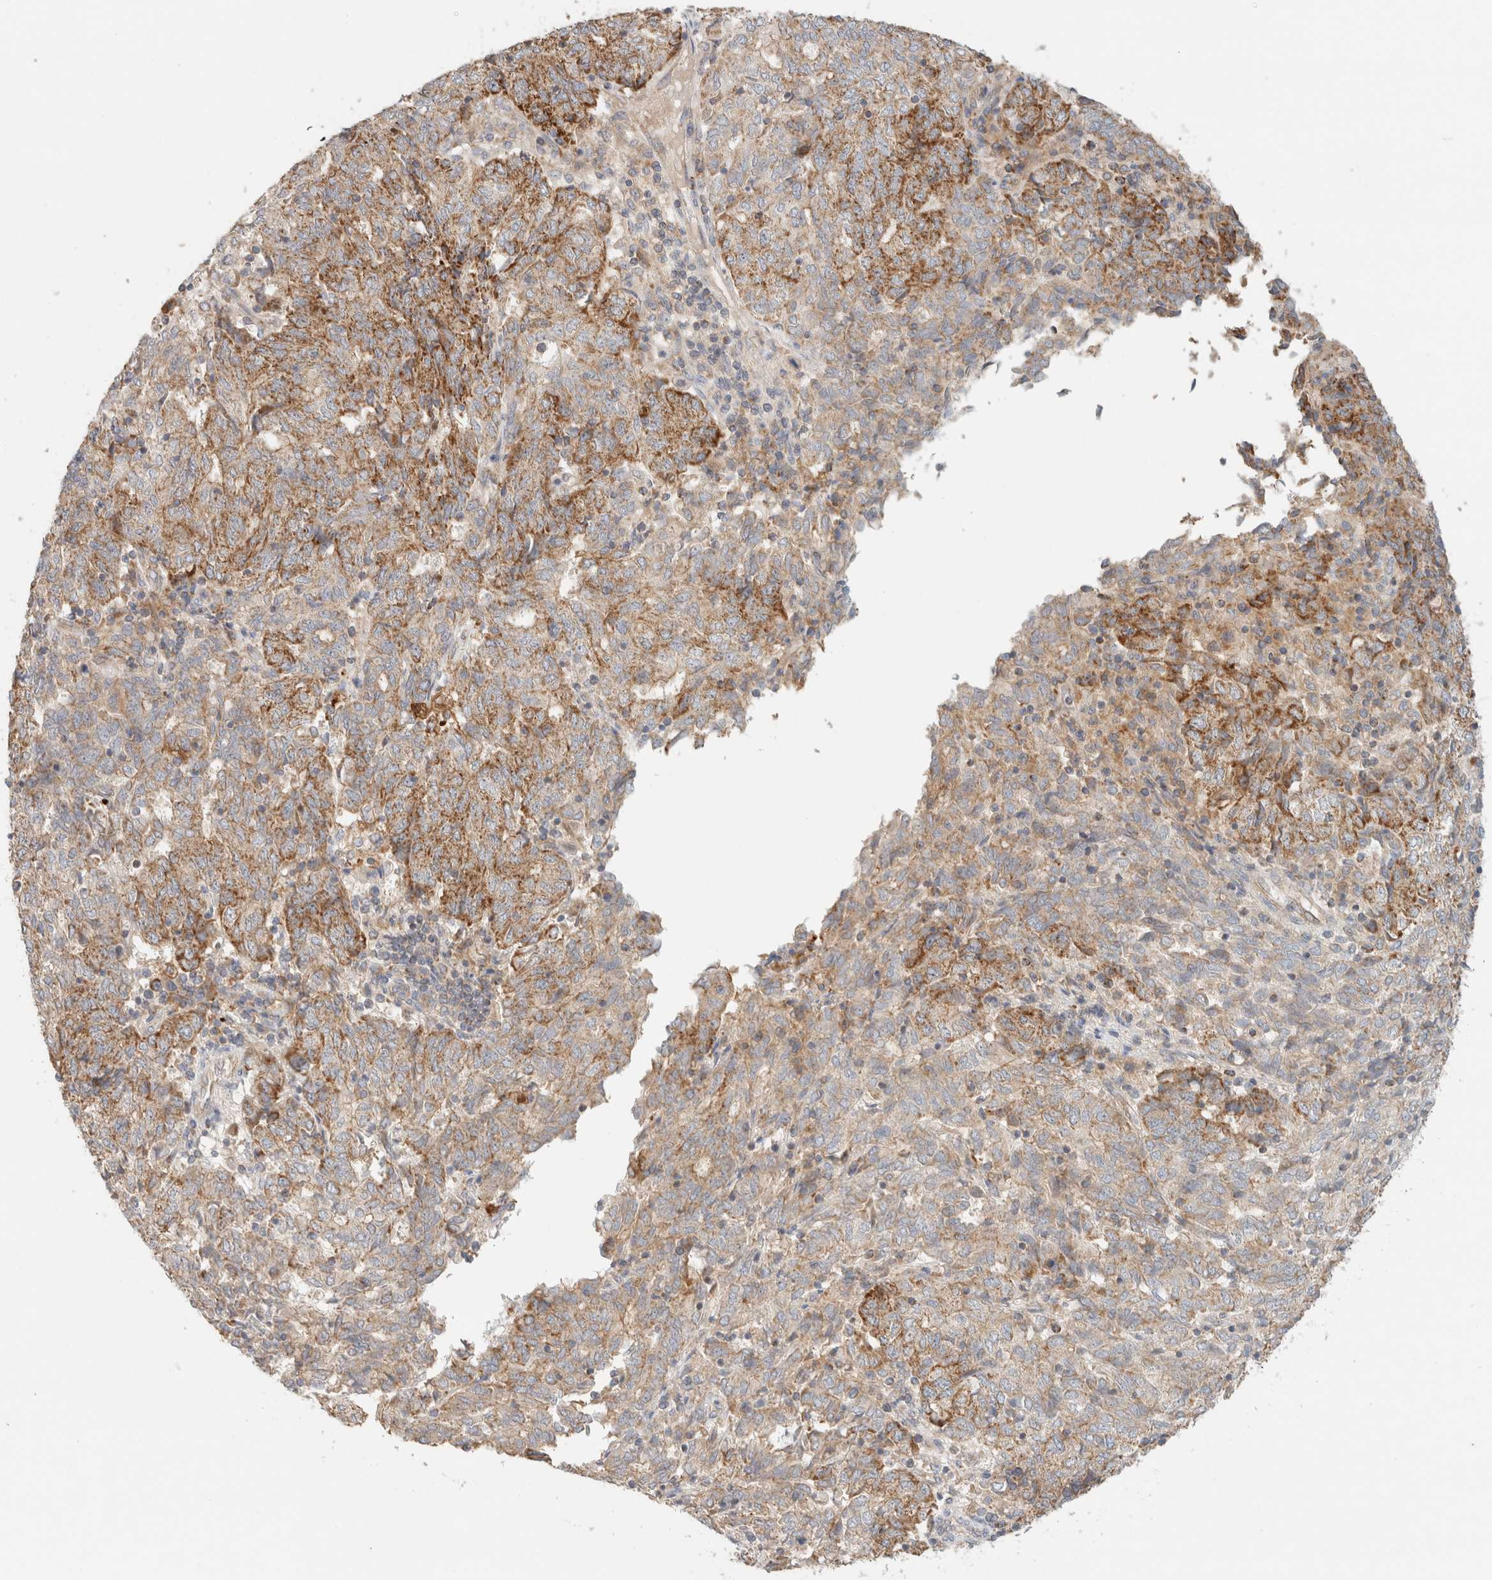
{"staining": {"intensity": "strong", "quantity": "25%-75%", "location": "cytoplasmic/membranous"}, "tissue": "endometrial cancer", "cell_type": "Tumor cells", "image_type": "cancer", "snomed": [{"axis": "morphology", "description": "Adenocarcinoma, NOS"}, {"axis": "topography", "description": "Endometrium"}], "caption": "An immunohistochemistry (IHC) photomicrograph of tumor tissue is shown. Protein staining in brown shows strong cytoplasmic/membranous positivity in endometrial cancer within tumor cells.", "gene": "MRM3", "patient": {"sex": "female", "age": 80}}